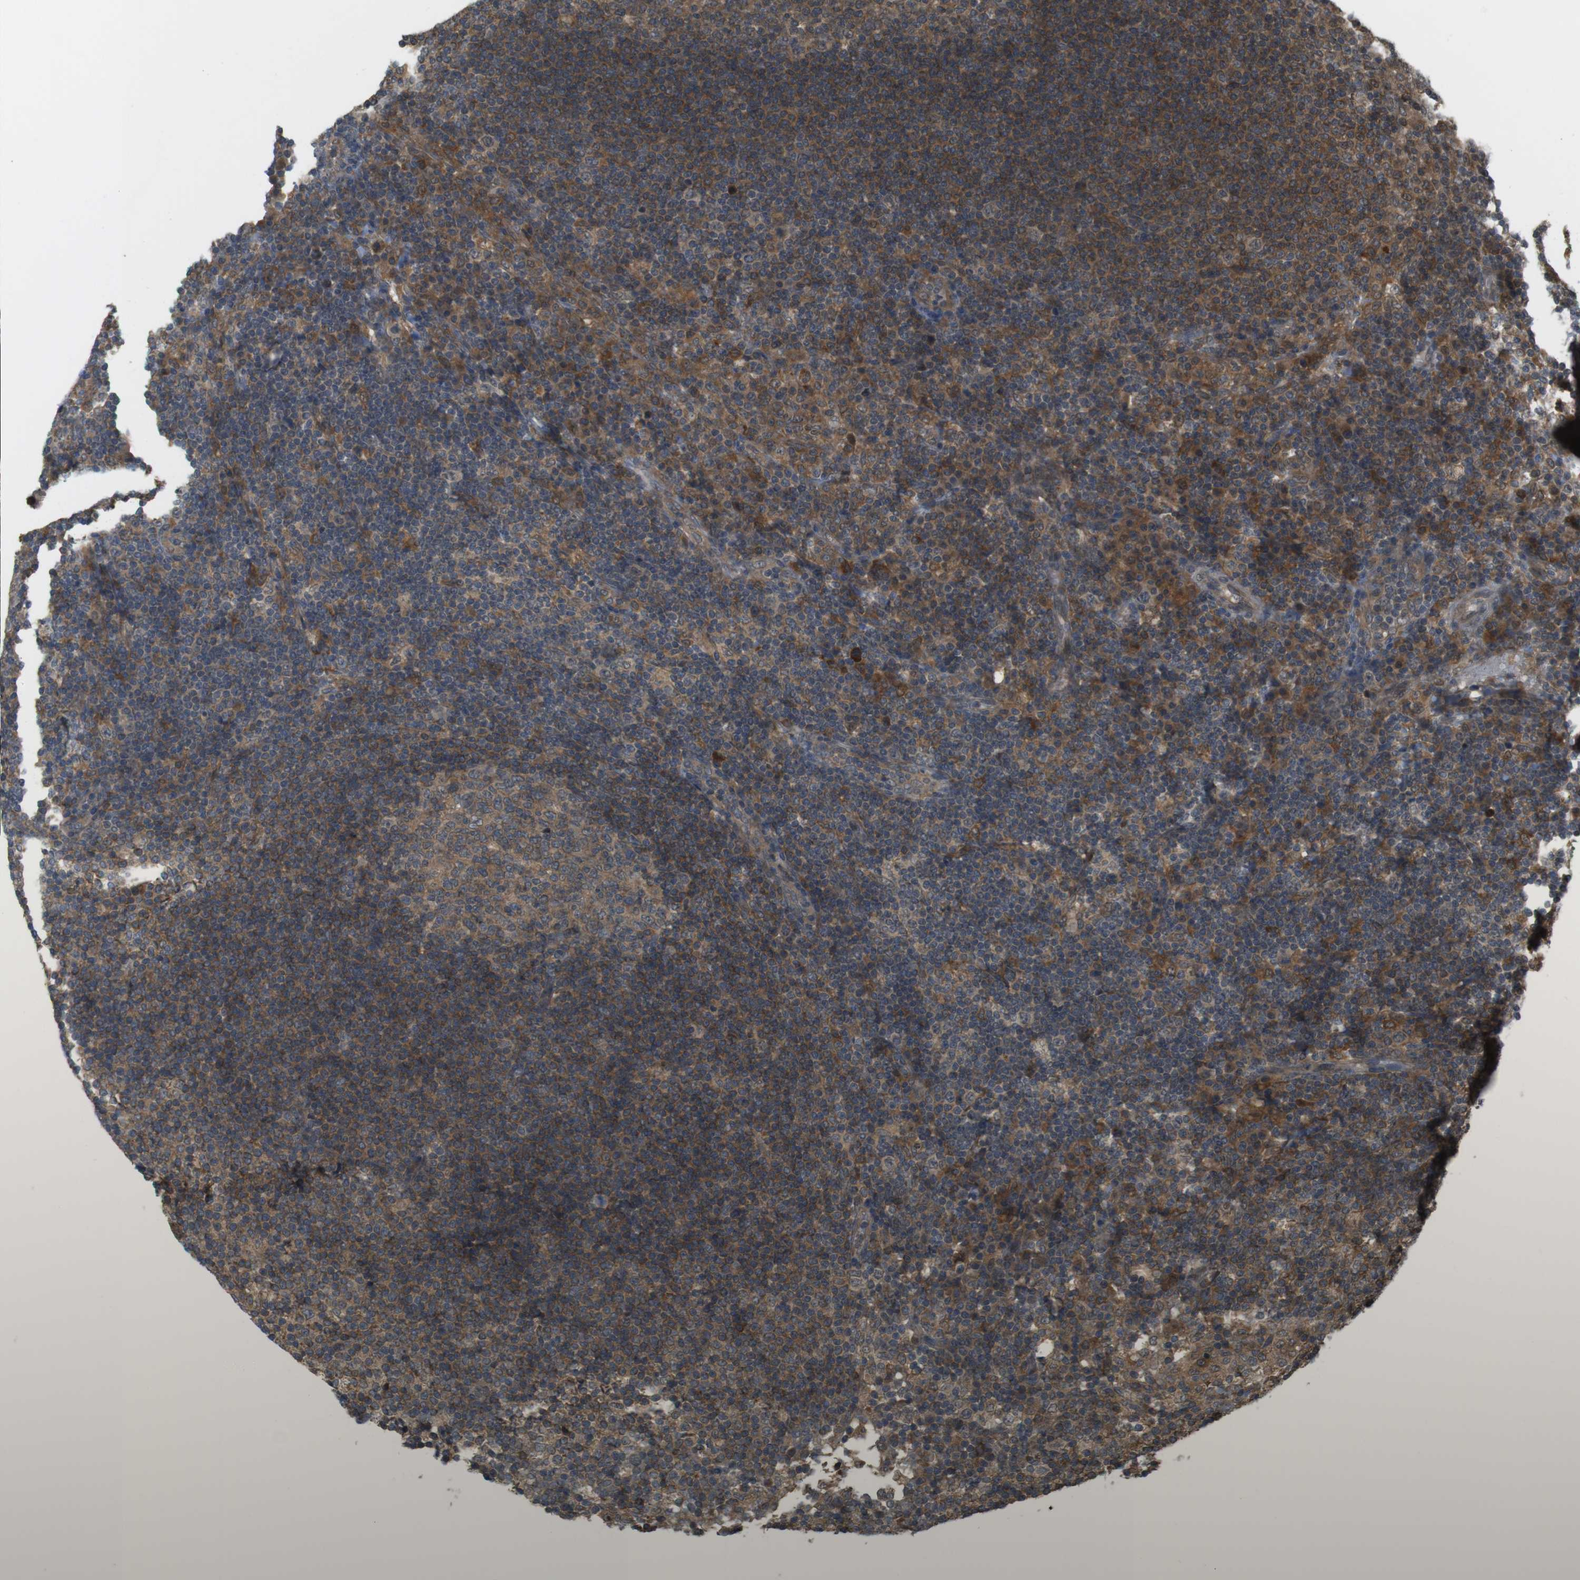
{"staining": {"intensity": "moderate", "quantity": ">75%", "location": "cytoplasmic/membranous"}, "tissue": "lymph node", "cell_type": "Germinal center cells", "image_type": "normal", "snomed": [{"axis": "morphology", "description": "Normal tissue, NOS"}, {"axis": "topography", "description": "Lymph node"}], "caption": "Immunohistochemical staining of benign lymph node displays >75% levels of moderate cytoplasmic/membranous protein positivity in approximately >75% of germinal center cells. The staining was performed using DAB to visualize the protein expression in brown, while the nuclei were stained in blue with hematoxylin (Magnification: 20x).", "gene": "RNF130", "patient": {"sex": "female", "age": 53}}